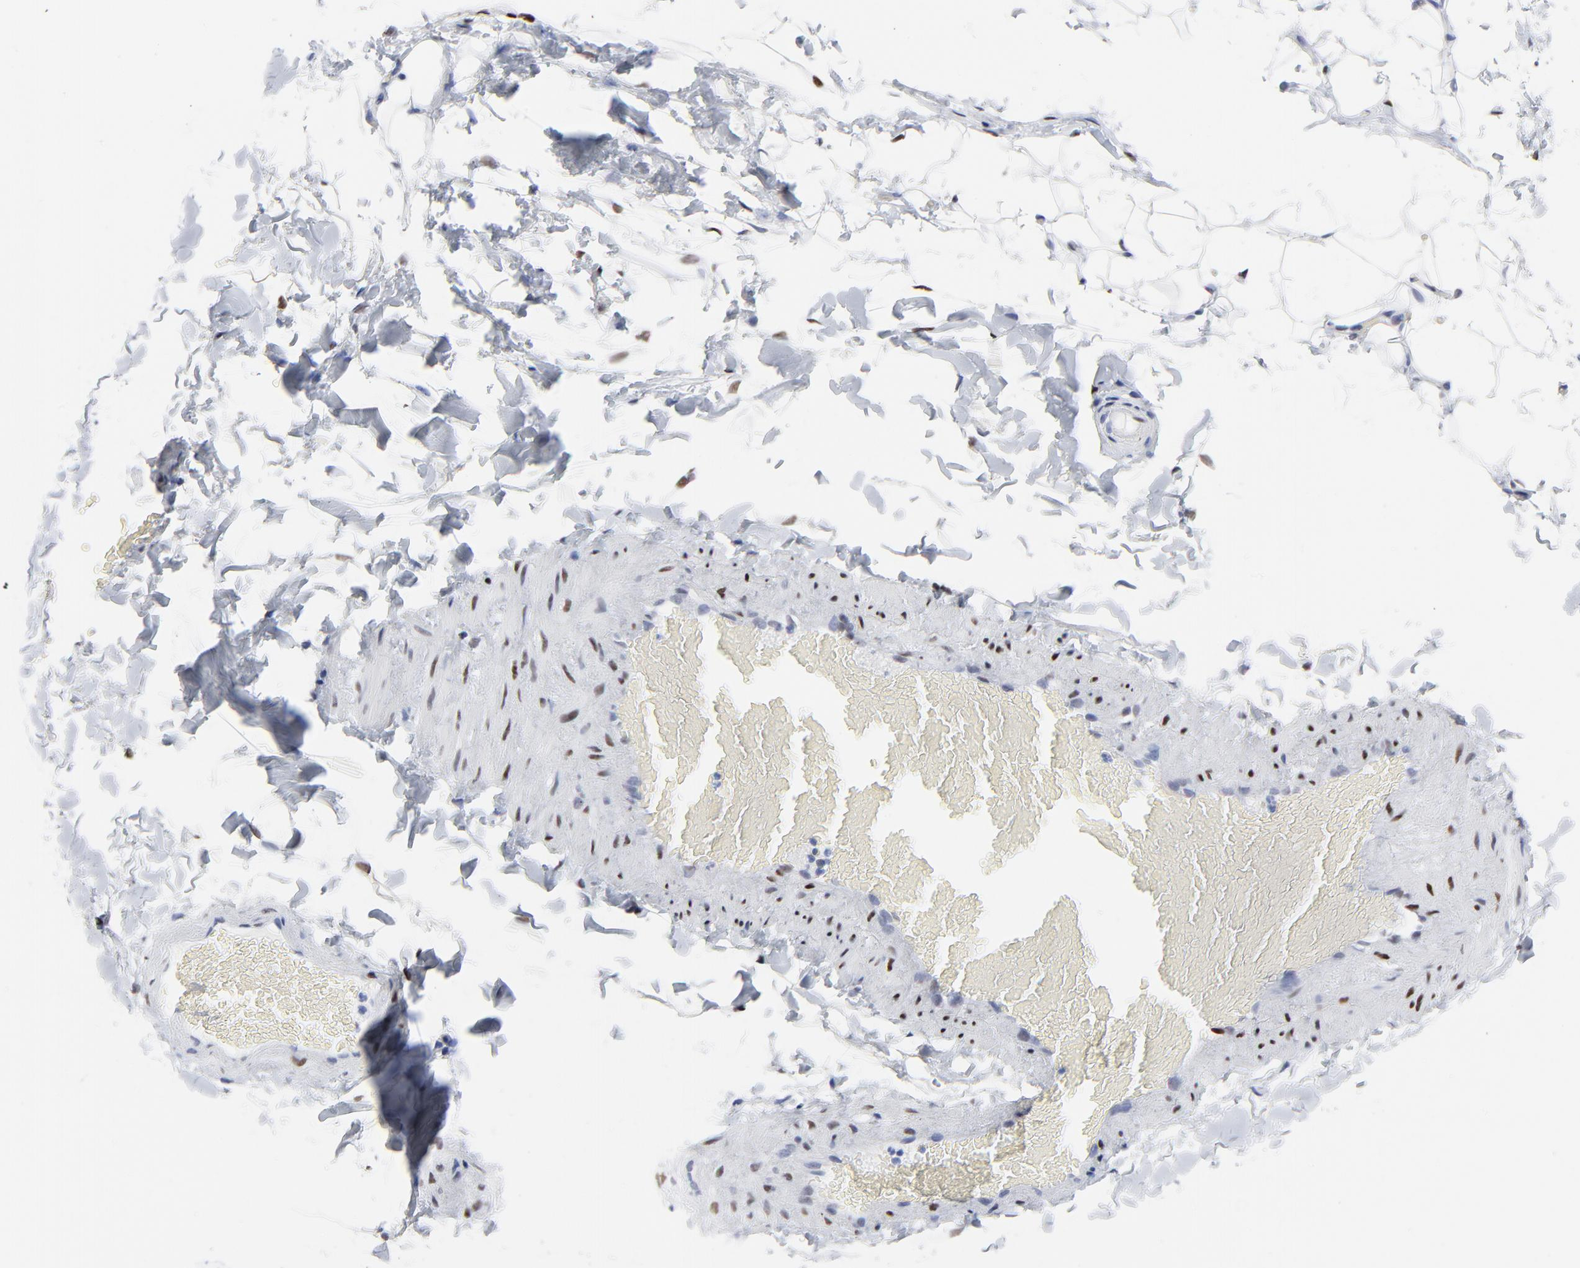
{"staining": {"intensity": "negative", "quantity": "none", "location": "none"}, "tissue": "adipose tissue", "cell_type": "Adipocytes", "image_type": "normal", "snomed": [{"axis": "morphology", "description": "Normal tissue, NOS"}, {"axis": "topography", "description": "Soft tissue"}], "caption": "High power microscopy photomicrograph of an IHC image of normal adipose tissue, revealing no significant expression in adipocytes. The staining was performed using DAB to visualize the protein expression in brown, while the nuclei were stained in blue with hematoxylin (Magnification: 20x).", "gene": "JUN", "patient": {"sex": "male", "age": 26}}